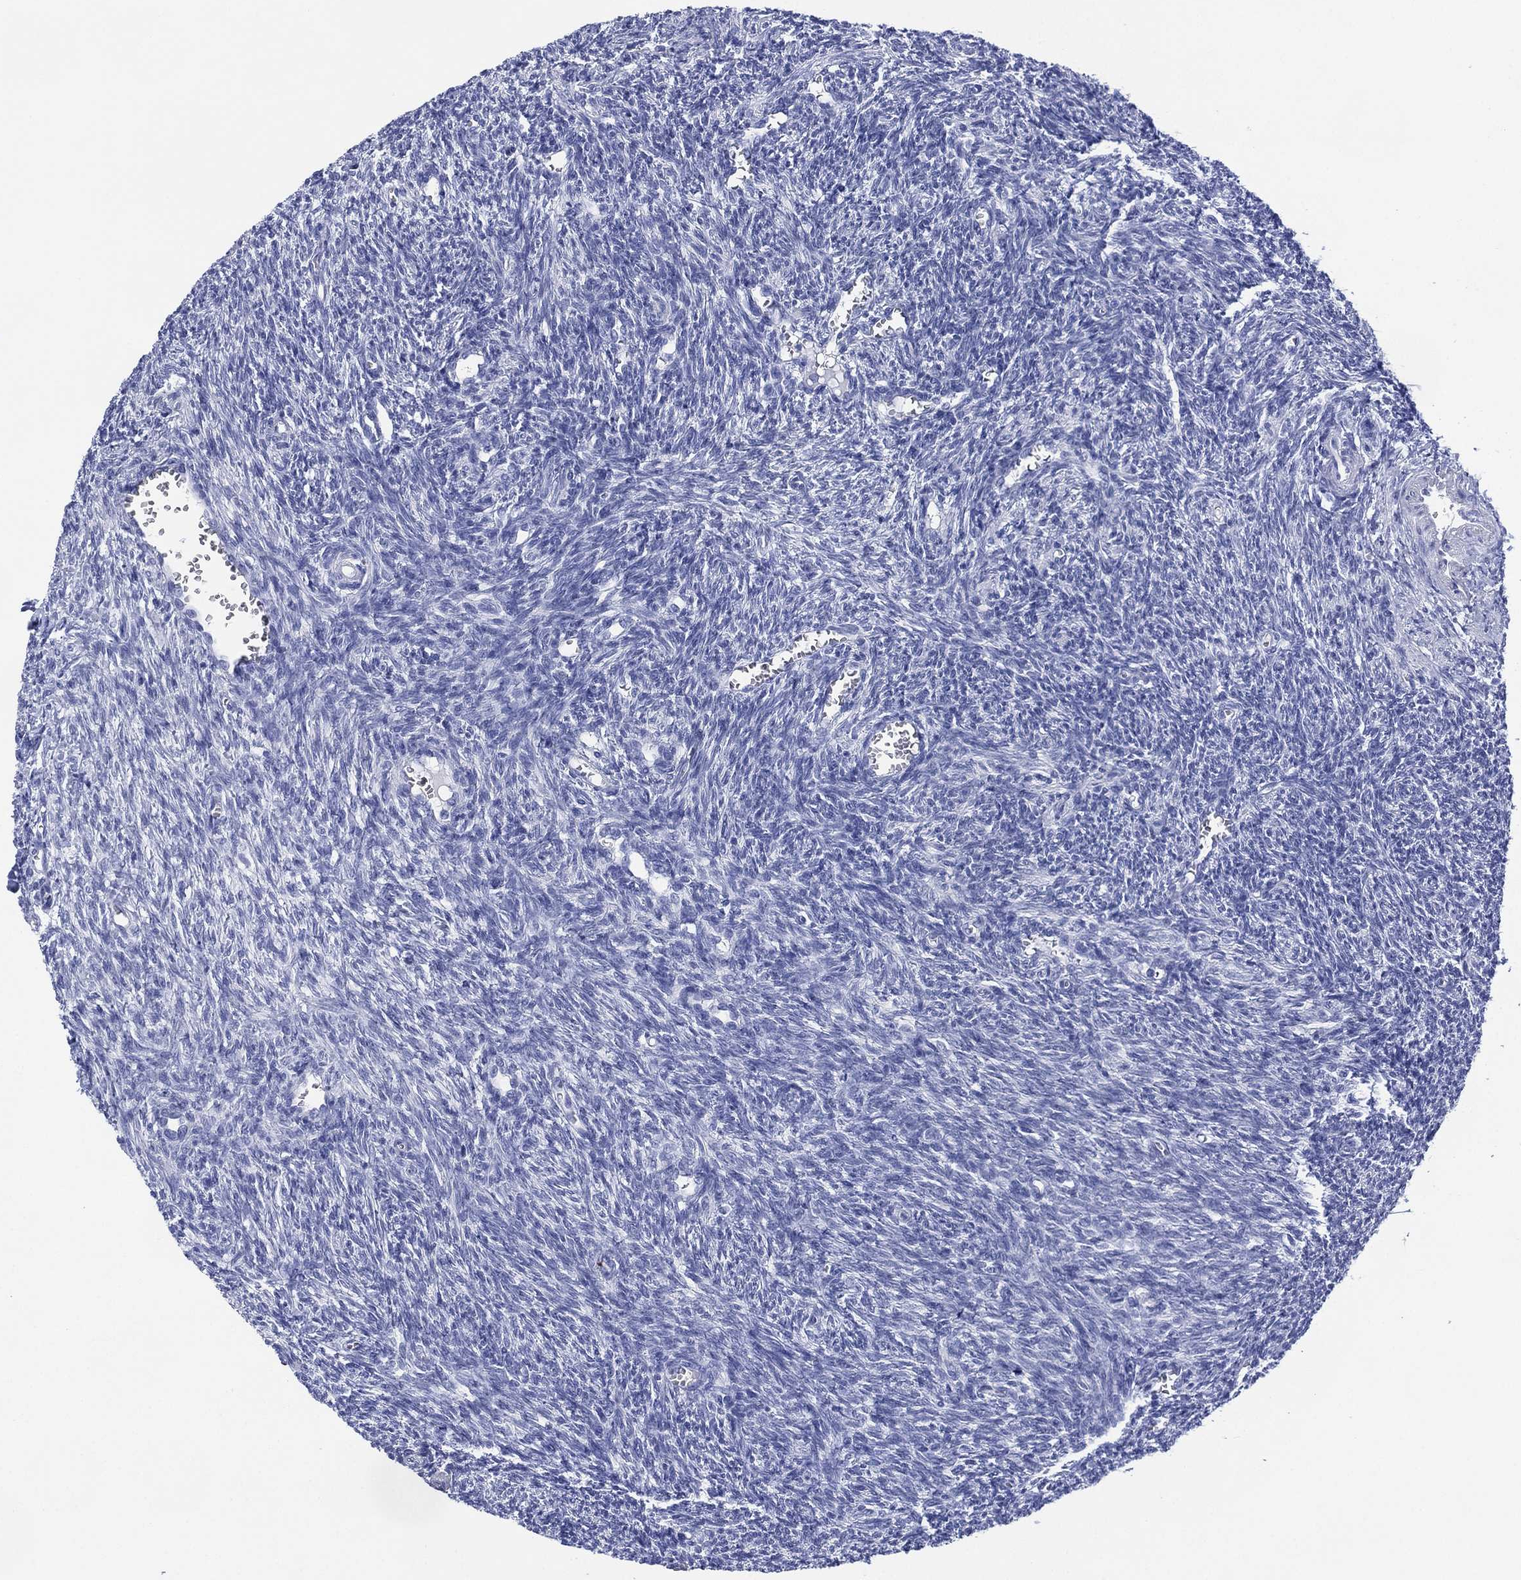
{"staining": {"intensity": "negative", "quantity": "none", "location": "none"}, "tissue": "ovary", "cell_type": "Ovarian stroma cells", "image_type": "normal", "snomed": [{"axis": "morphology", "description": "Normal tissue, NOS"}, {"axis": "topography", "description": "Ovary"}], "caption": "IHC of benign ovary displays no positivity in ovarian stroma cells. (DAB IHC, high magnification).", "gene": "DSG1", "patient": {"sex": "female", "age": 27}}